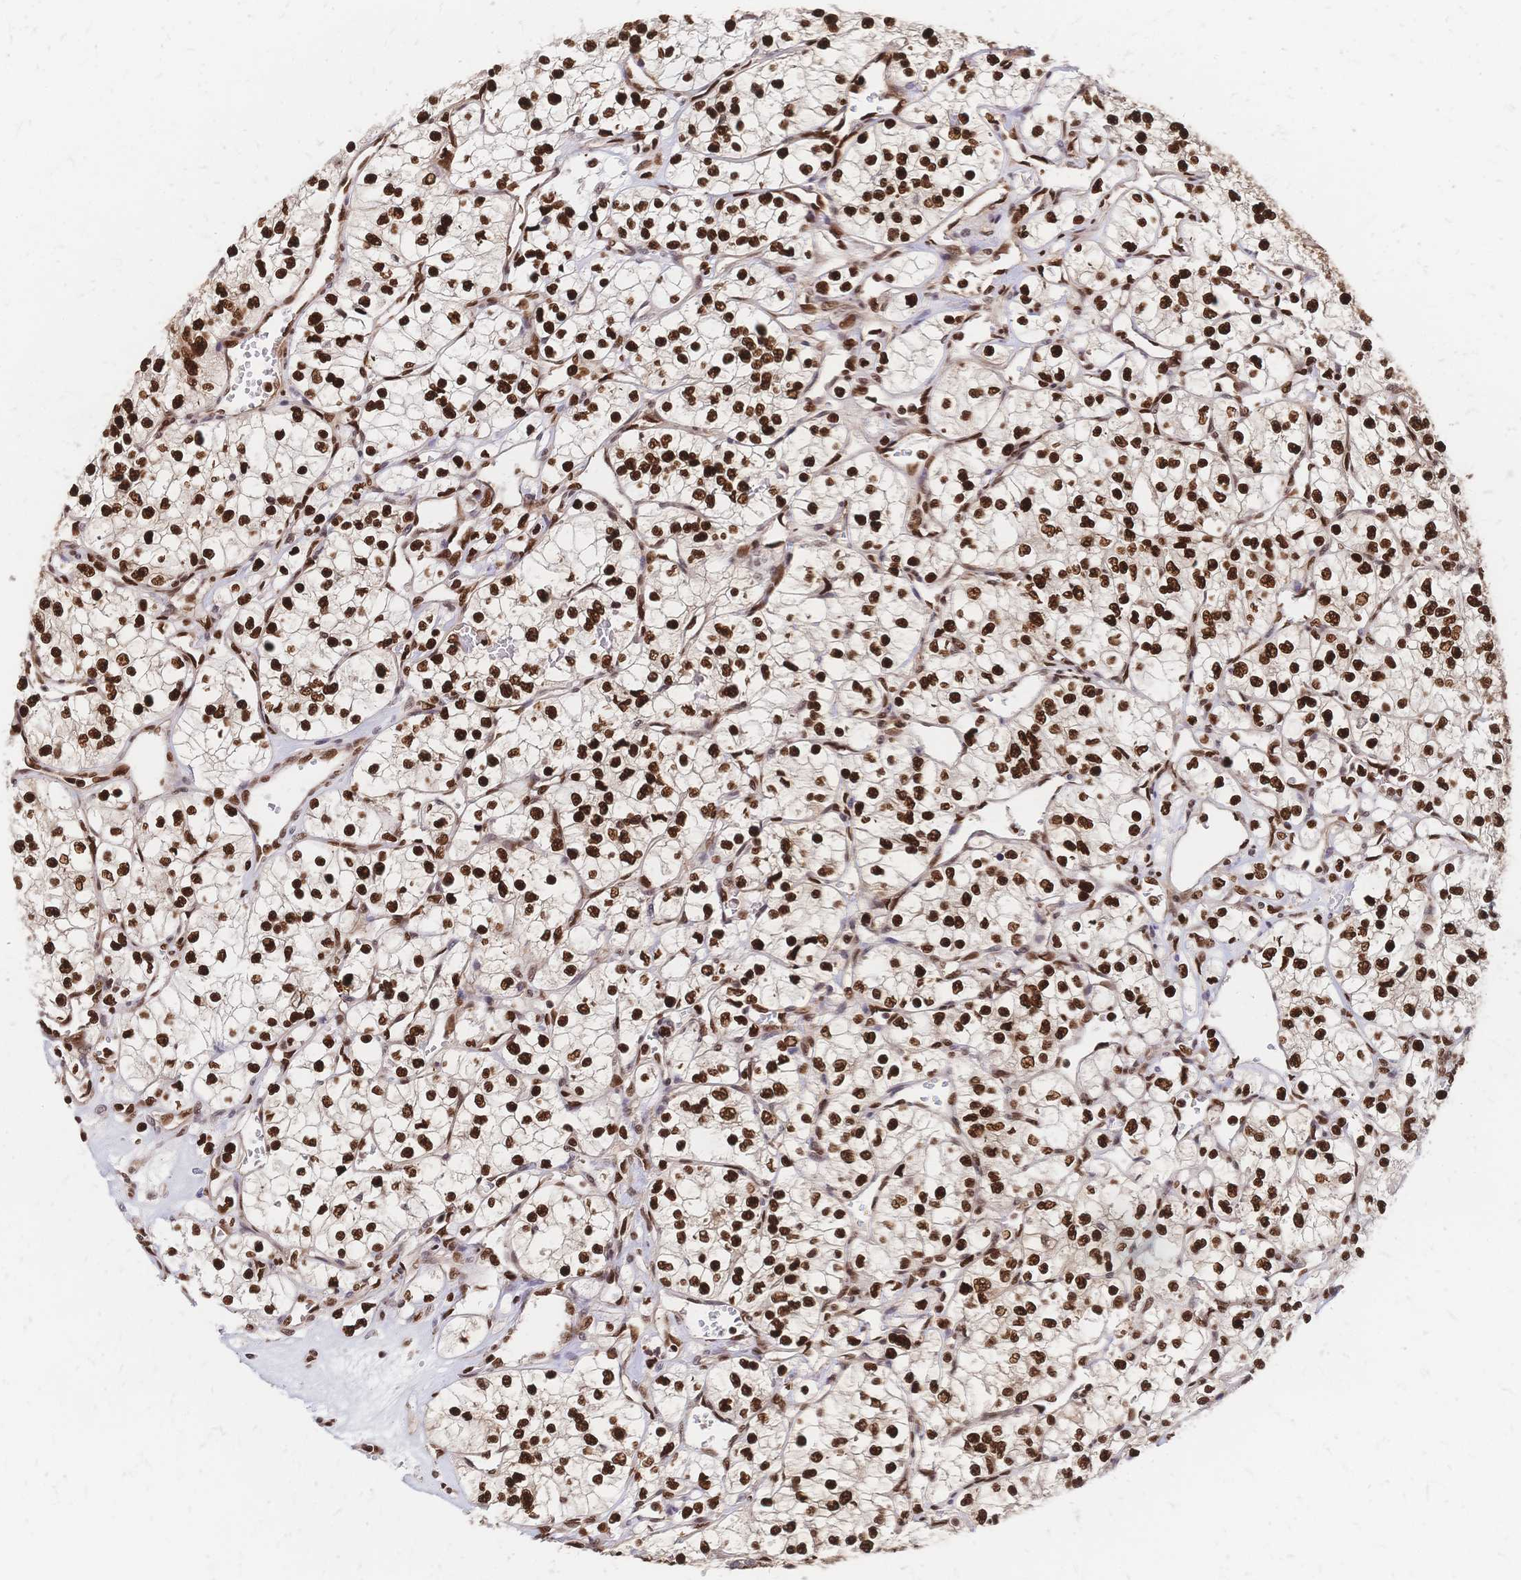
{"staining": {"intensity": "strong", "quantity": ">75%", "location": "nuclear"}, "tissue": "renal cancer", "cell_type": "Tumor cells", "image_type": "cancer", "snomed": [{"axis": "morphology", "description": "Adenocarcinoma, NOS"}, {"axis": "topography", "description": "Kidney"}], "caption": "The image reveals staining of adenocarcinoma (renal), revealing strong nuclear protein staining (brown color) within tumor cells.", "gene": "HDGF", "patient": {"sex": "female", "age": 69}}